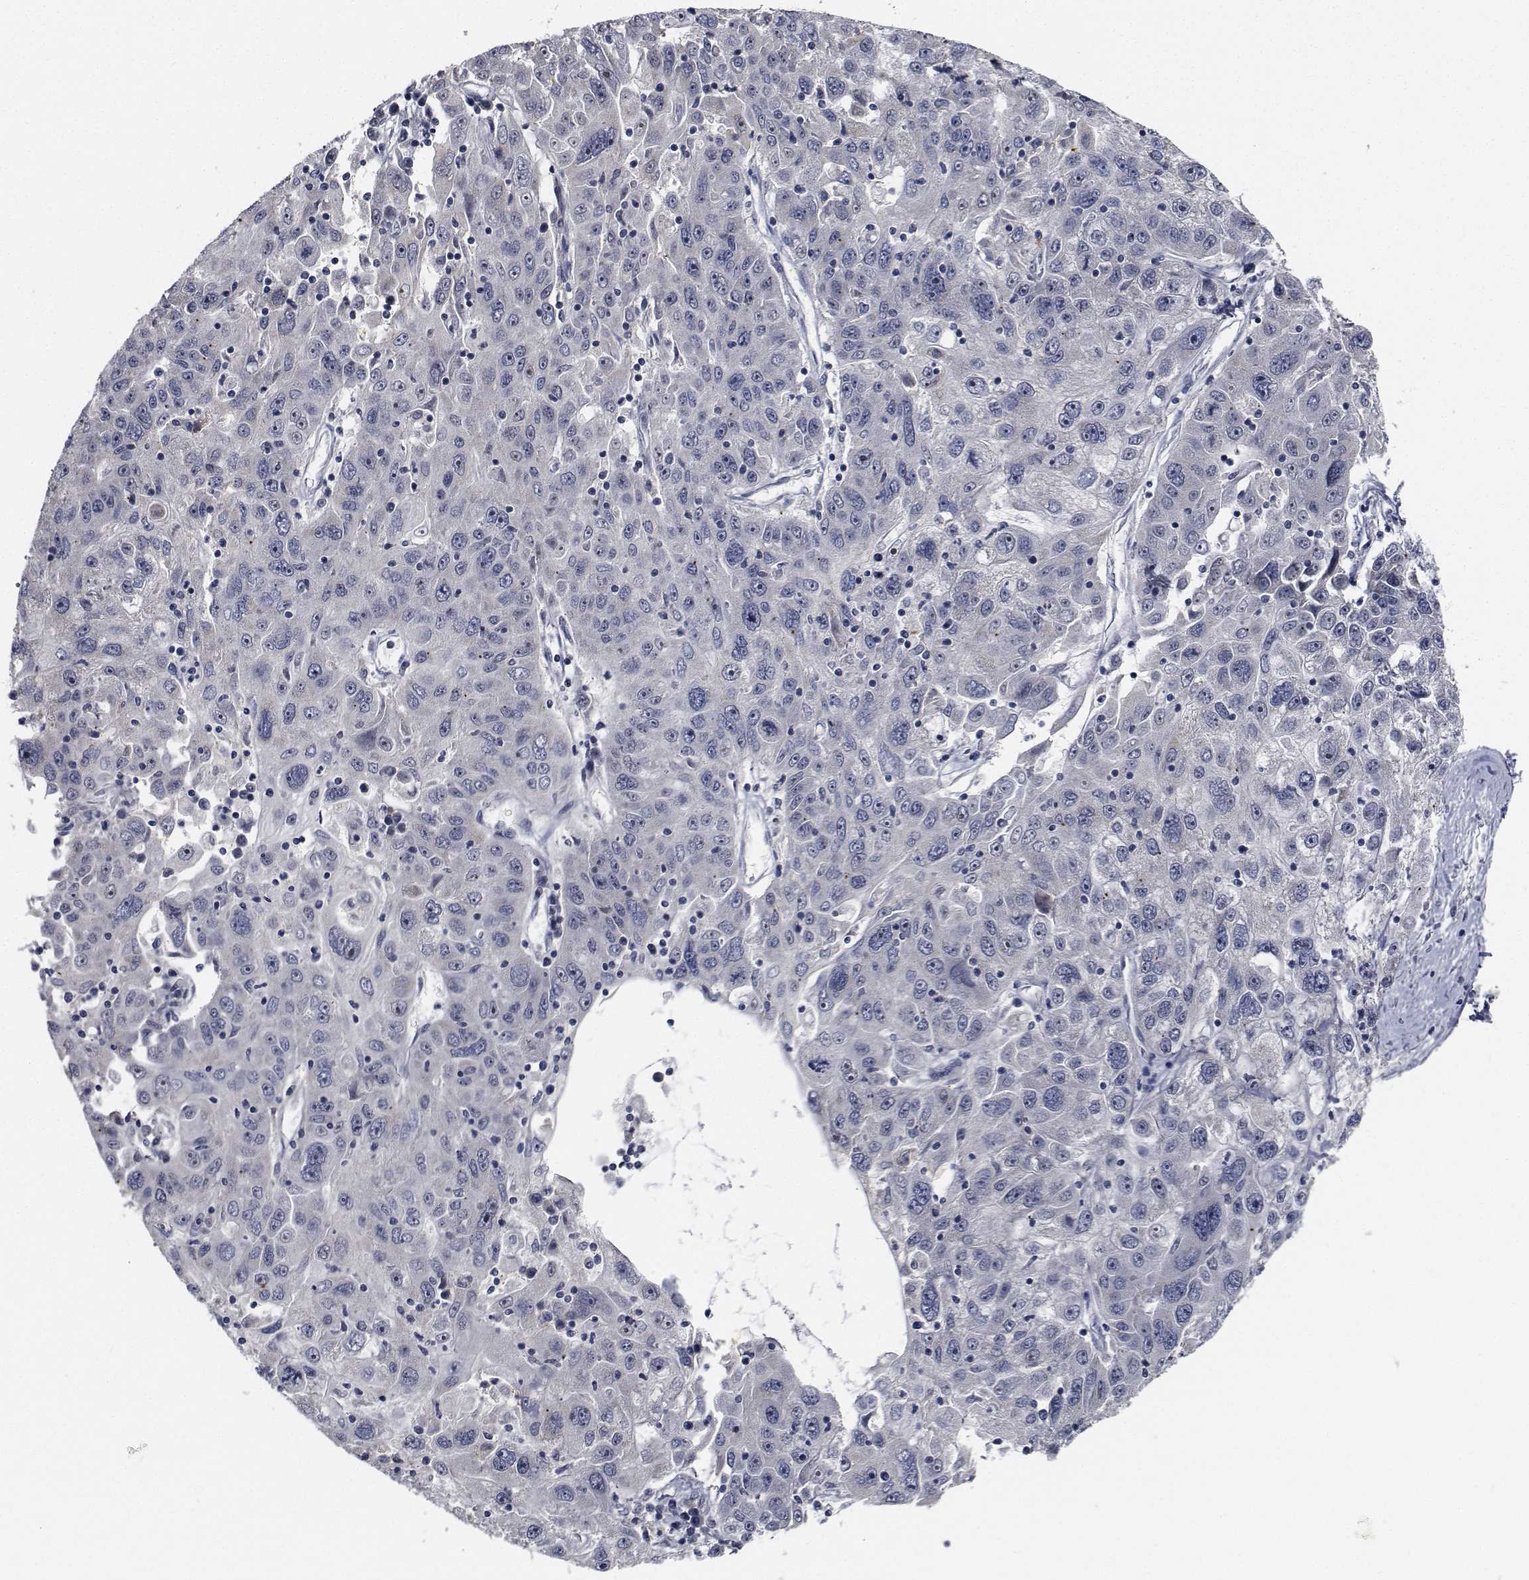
{"staining": {"intensity": "negative", "quantity": "none", "location": "none"}, "tissue": "stomach cancer", "cell_type": "Tumor cells", "image_type": "cancer", "snomed": [{"axis": "morphology", "description": "Adenocarcinoma, NOS"}, {"axis": "topography", "description": "Stomach"}], "caption": "Stomach adenocarcinoma stained for a protein using IHC exhibits no positivity tumor cells.", "gene": "NVL", "patient": {"sex": "male", "age": 56}}